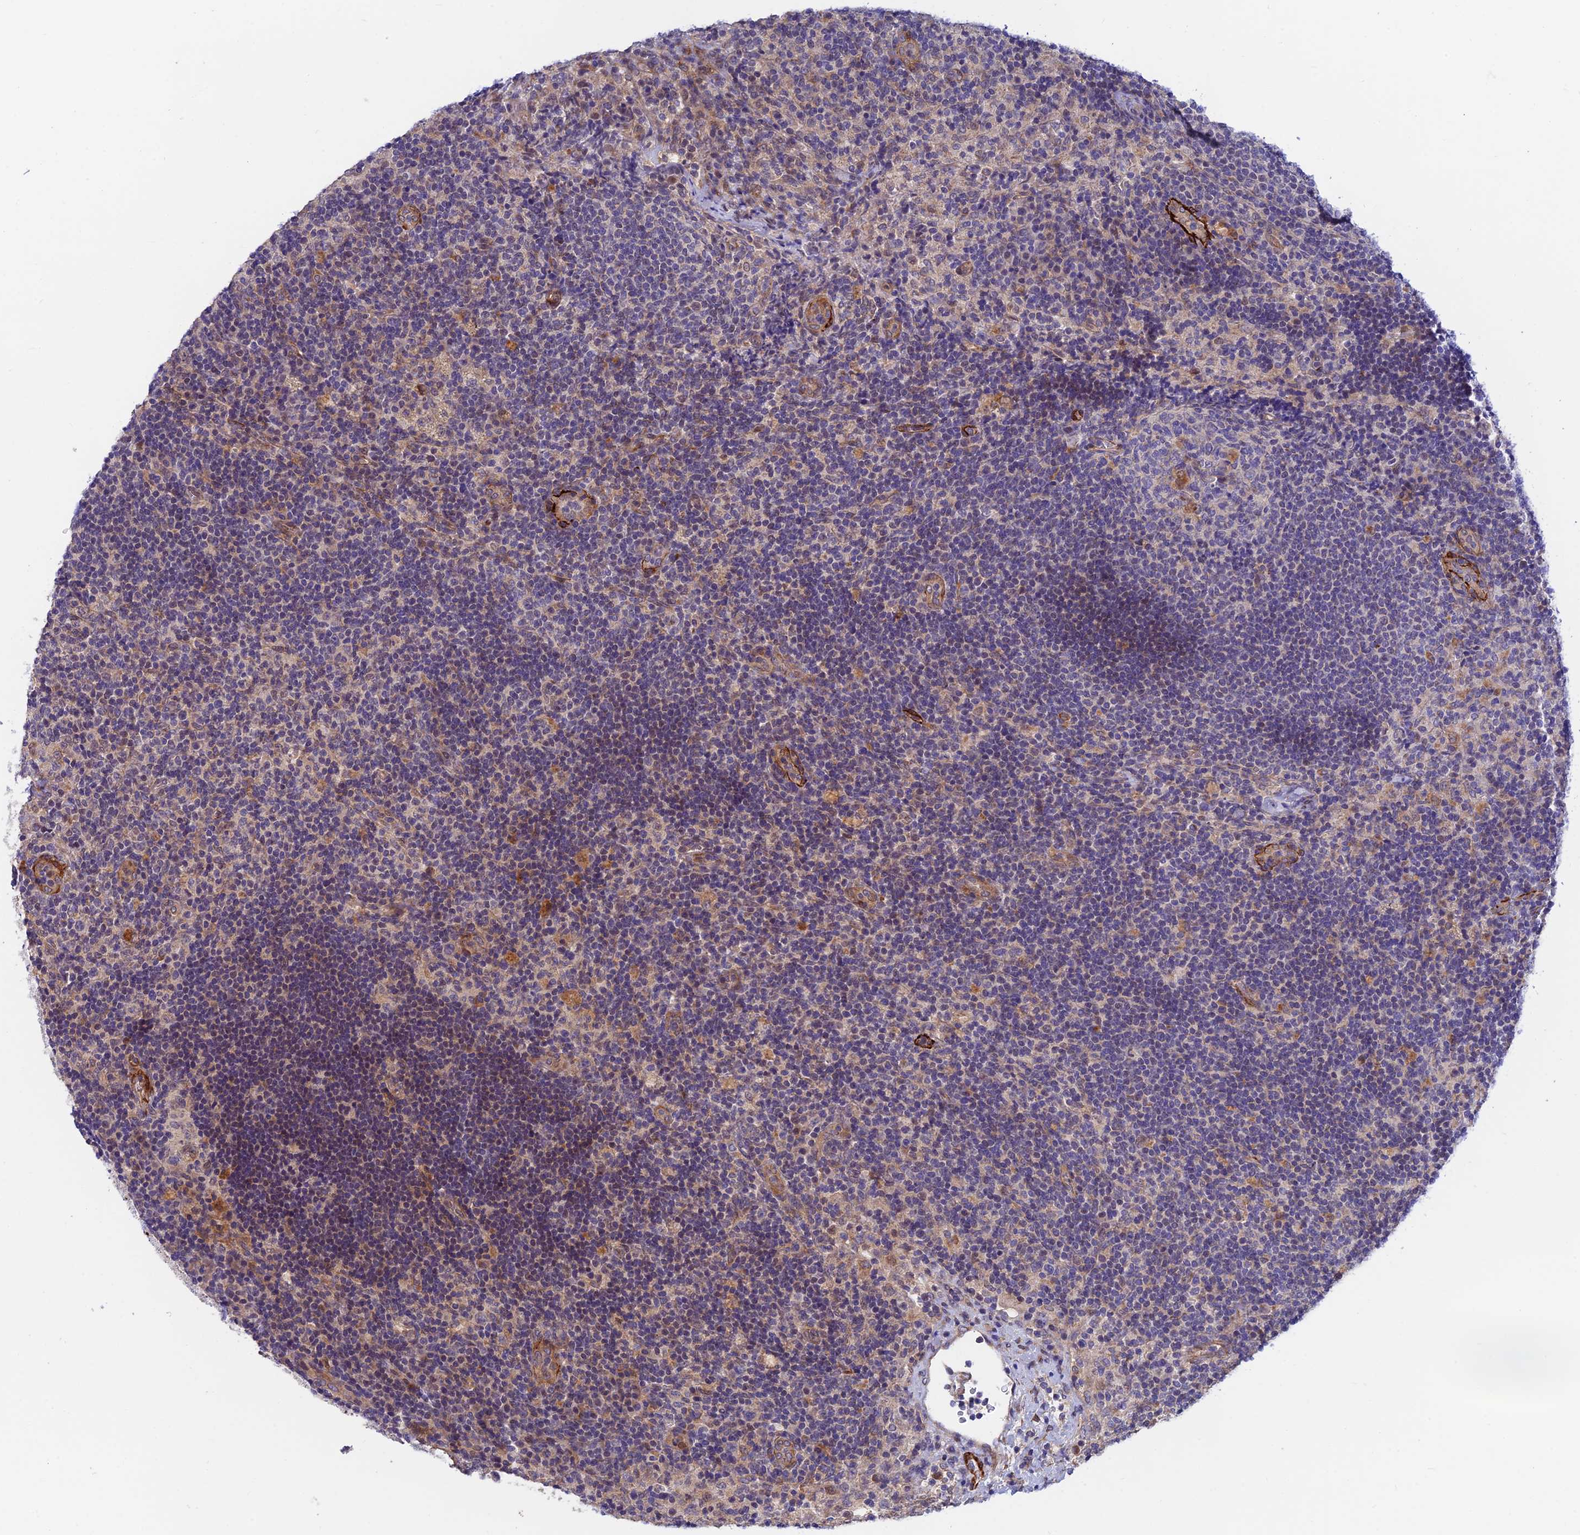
{"staining": {"intensity": "weak", "quantity": "<25%", "location": "cytoplasmic/membranous"}, "tissue": "lymph node", "cell_type": "Germinal center cells", "image_type": "normal", "snomed": [{"axis": "morphology", "description": "Normal tissue, NOS"}, {"axis": "topography", "description": "Lymph node"}], "caption": "IHC photomicrograph of unremarkable human lymph node stained for a protein (brown), which shows no expression in germinal center cells. (DAB immunohistochemistry (IHC) with hematoxylin counter stain).", "gene": "ANKRD50", "patient": {"sex": "female", "age": 70}}